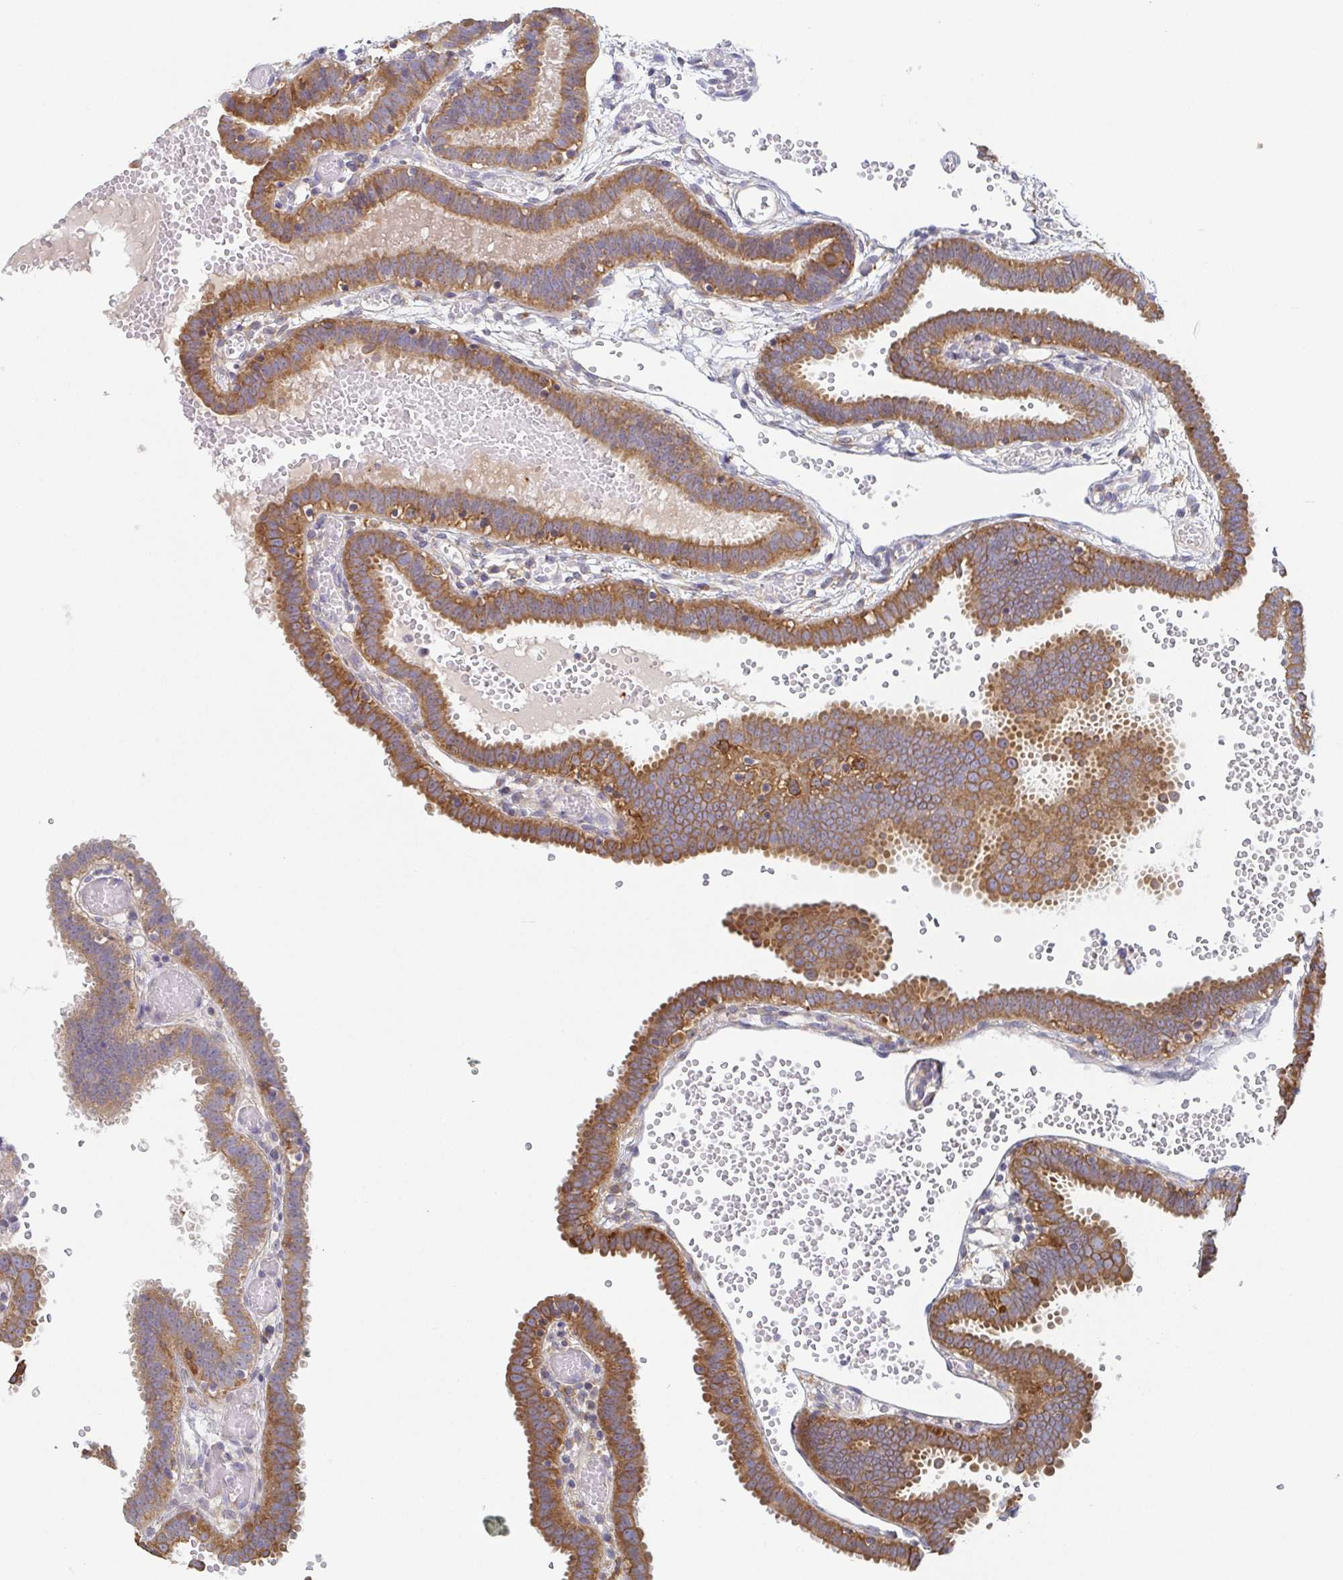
{"staining": {"intensity": "moderate", "quantity": ">75%", "location": "cytoplasmic/membranous"}, "tissue": "fallopian tube", "cell_type": "Glandular cells", "image_type": "normal", "snomed": [{"axis": "morphology", "description": "Normal tissue, NOS"}, {"axis": "topography", "description": "Fallopian tube"}], "caption": "Protein expression analysis of unremarkable human fallopian tube reveals moderate cytoplasmic/membranous expression in about >75% of glandular cells. (DAB (3,3'-diaminobenzidine) IHC, brown staining for protein, blue staining for nuclei).", "gene": "TUFT1", "patient": {"sex": "female", "age": 37}}